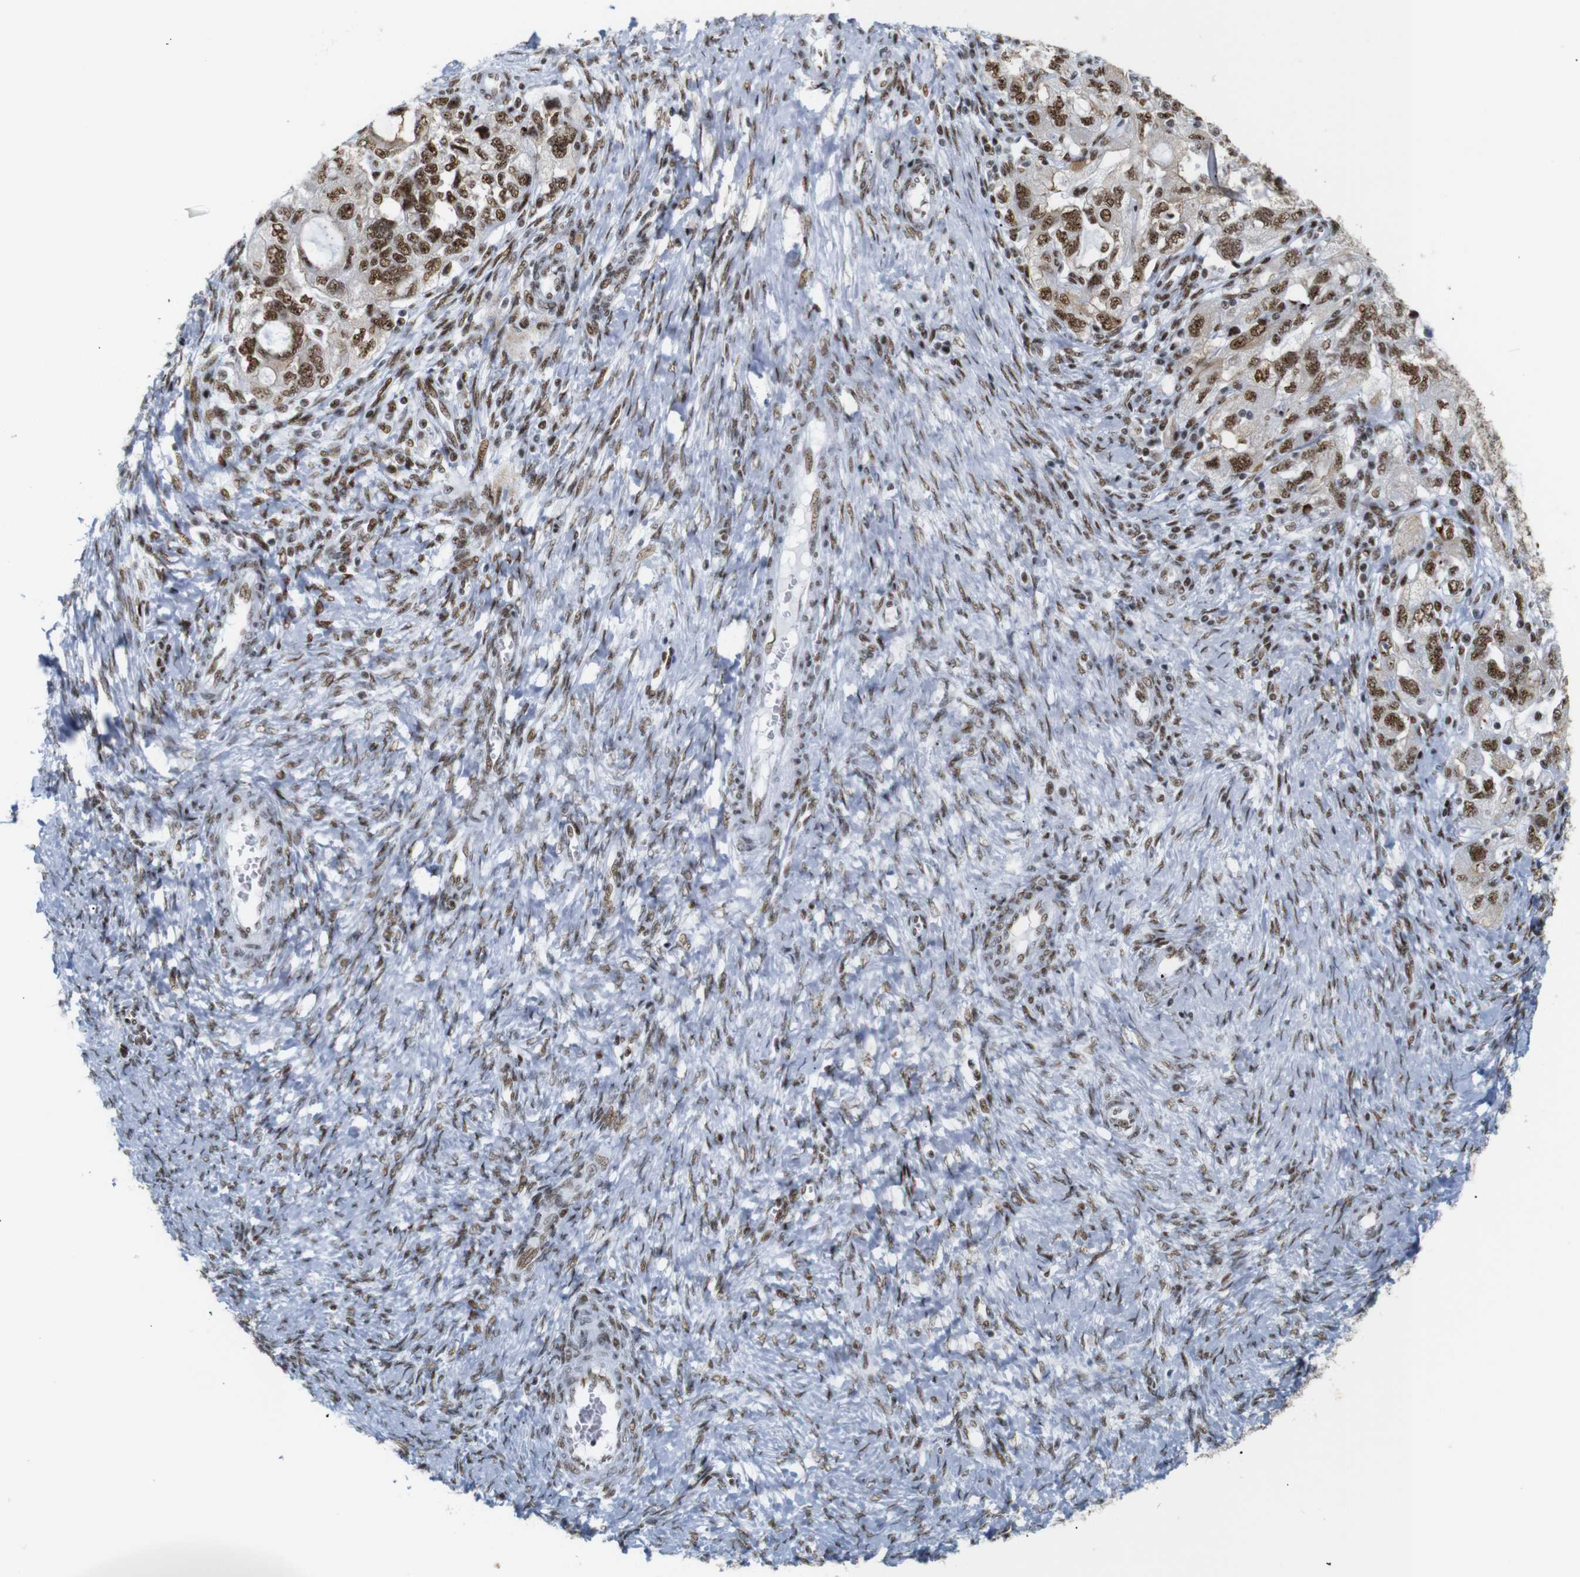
{"staining": {"intensity": "strong", "quantity": ">75%", "location": "nuclear"}, "tissue": "ovarian cancer", "cell_type": "Tumor cells", "image_type": "cancer", "snomed": [{"axis": "morphology", "description": "Carcinoma, NOS"}, {"axis": "morphology", "description": "Cystadenocarcinoma, serous, NOS"}, {"axis": "topography", "description": "Ovary"}], "caption": "Ovarian cancer (serous cystadenocarcinoma) stained with a protein marker demonstrates strong staining in tumor cells.", "gene": "TRA2B", "patient": {"sex": "female", "age": 69}}